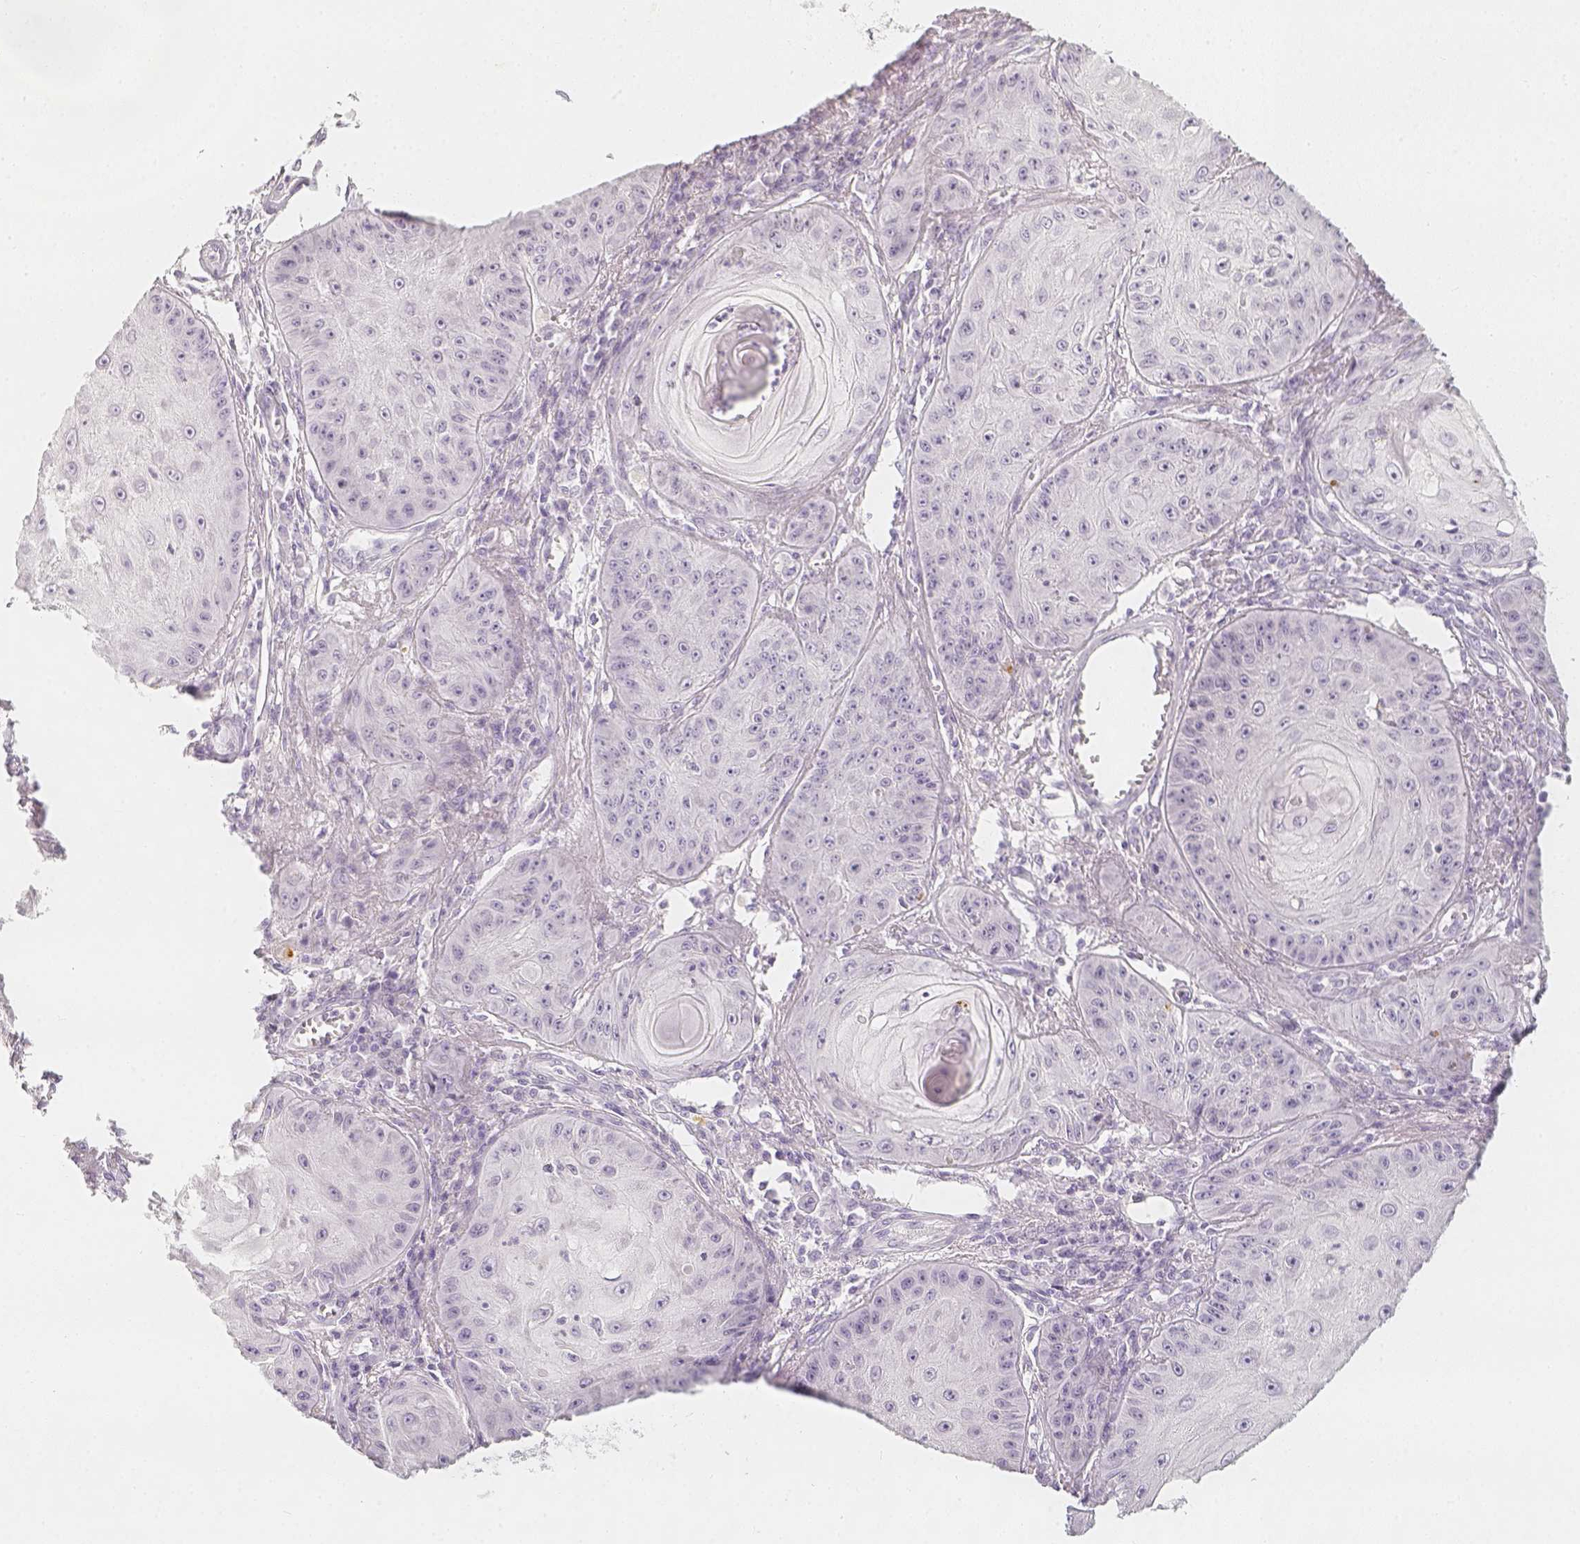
{"staining": {"intensity": "negative", "quantity": "none", "location": "none"}, "tissue": "skin cancer", "cell_type": "Tumor cells", "image_type": "cancer", "snomed": [{"axis": "morphology", "description": "Squamous cell carcinoma, NOS"}, {"axis": "topography", "description": "Skin"}], "caption": "High power microscopy image of an immunohistochemistry (IHC) micrograph of skin cancer (squamous cell carcinoma), revealing no significant staining in tumor cells. Nuclei are stained in blue.", "gene": "SLC18A1", "patient": {"sex": "male", "age": 70}}